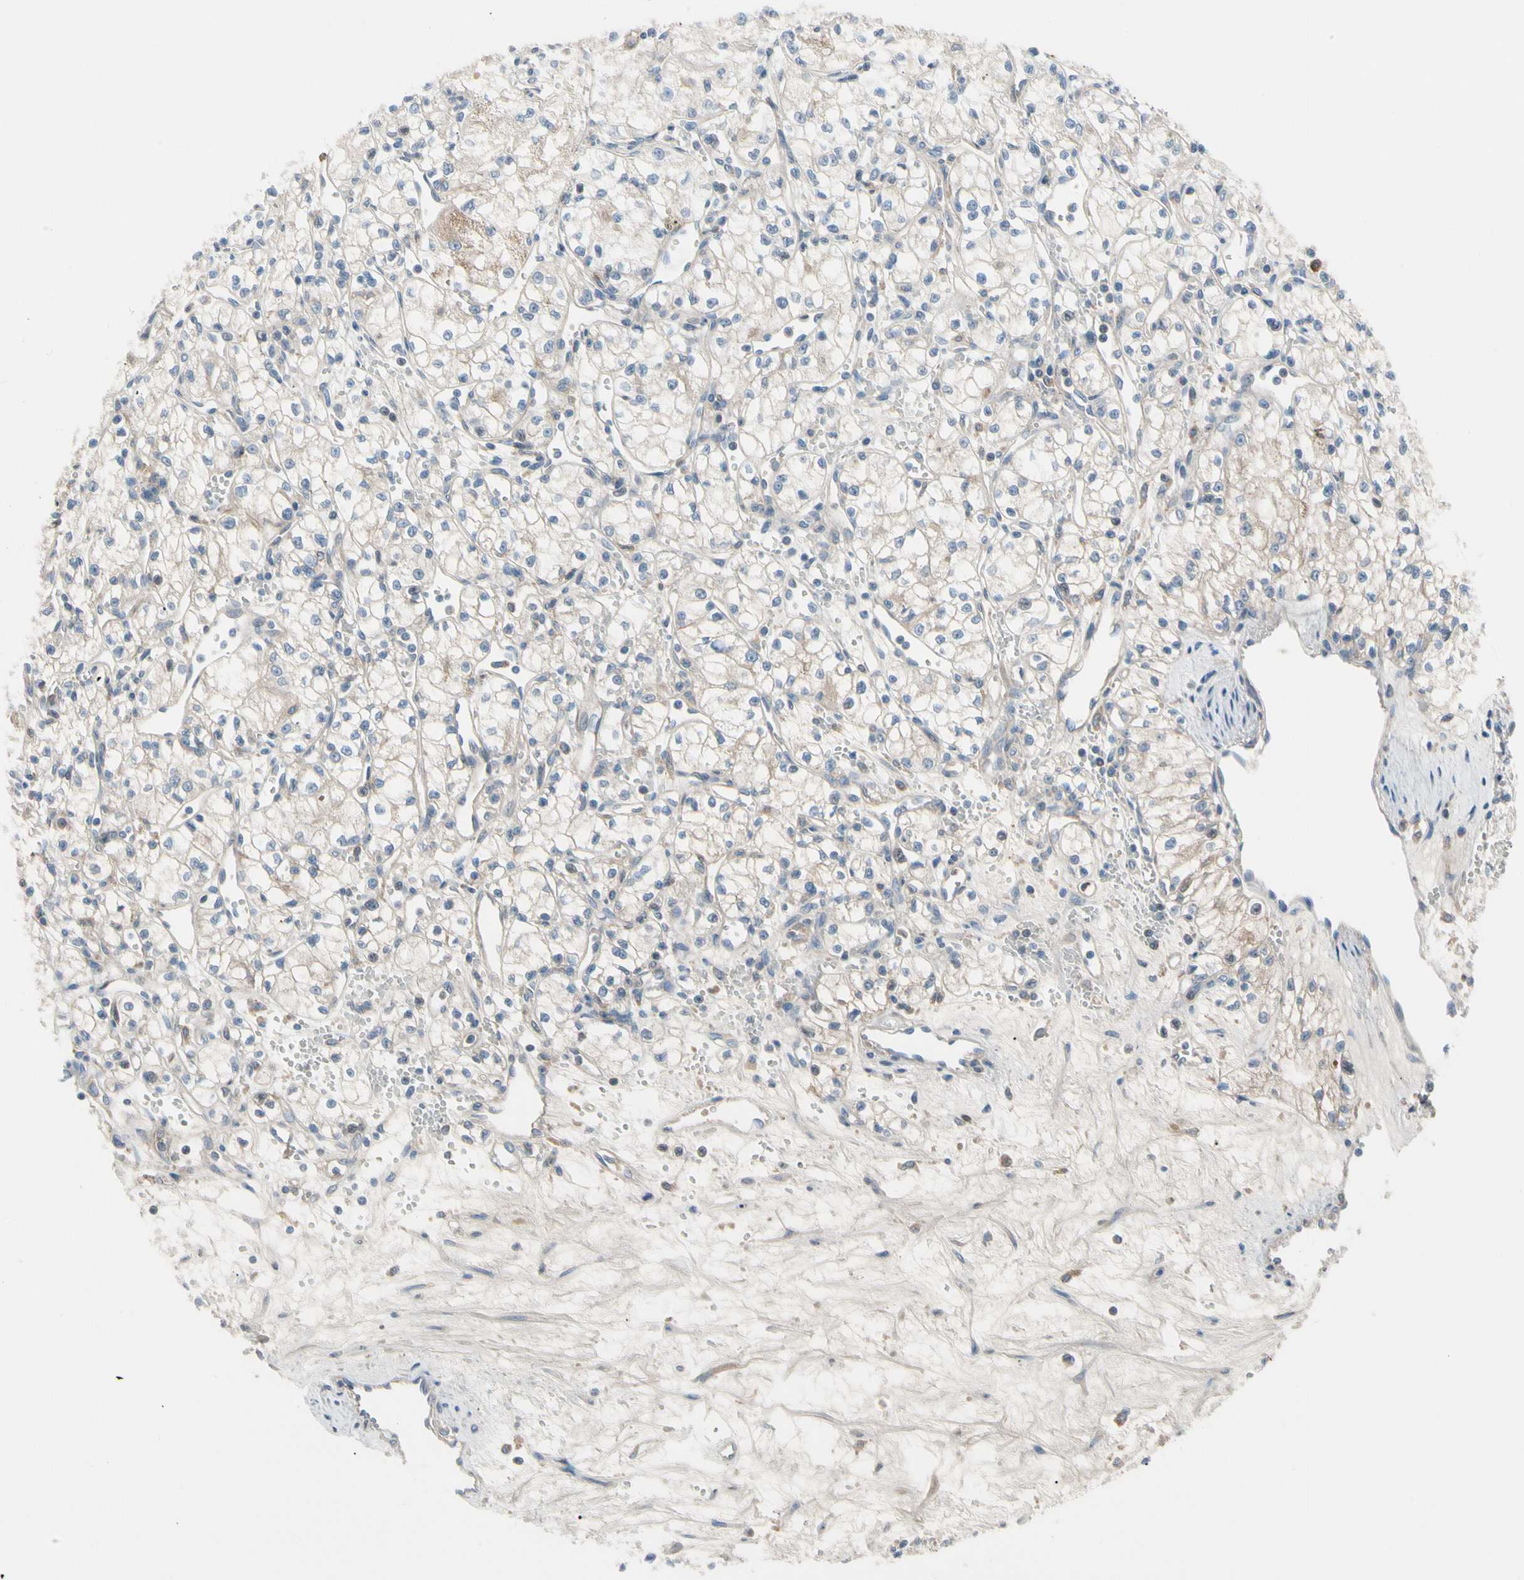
{"staining": {"intensity": "negative", "quantity": "none", "location": "none"}, "tissue": "renal cancer", "cell_type": "Tumor cells", "image_type": "cancer", "snomed": [{"axis": "morphology", "description": "Normal tissue, NOS"}, {"axis": "morphology", "description": "Adenocarcinoma, NOS"}, {"axis": "topography", "description": "Kidney"}], "caption": "A high-resolution micrograph shows immunohistochemistry (IHC) staining of renal cancer (adenocarcinoma), which demonstrates no significant positivity in tumor cells.", "gene": "HJURP", "patient": {"sex": "male", "age": 59}}